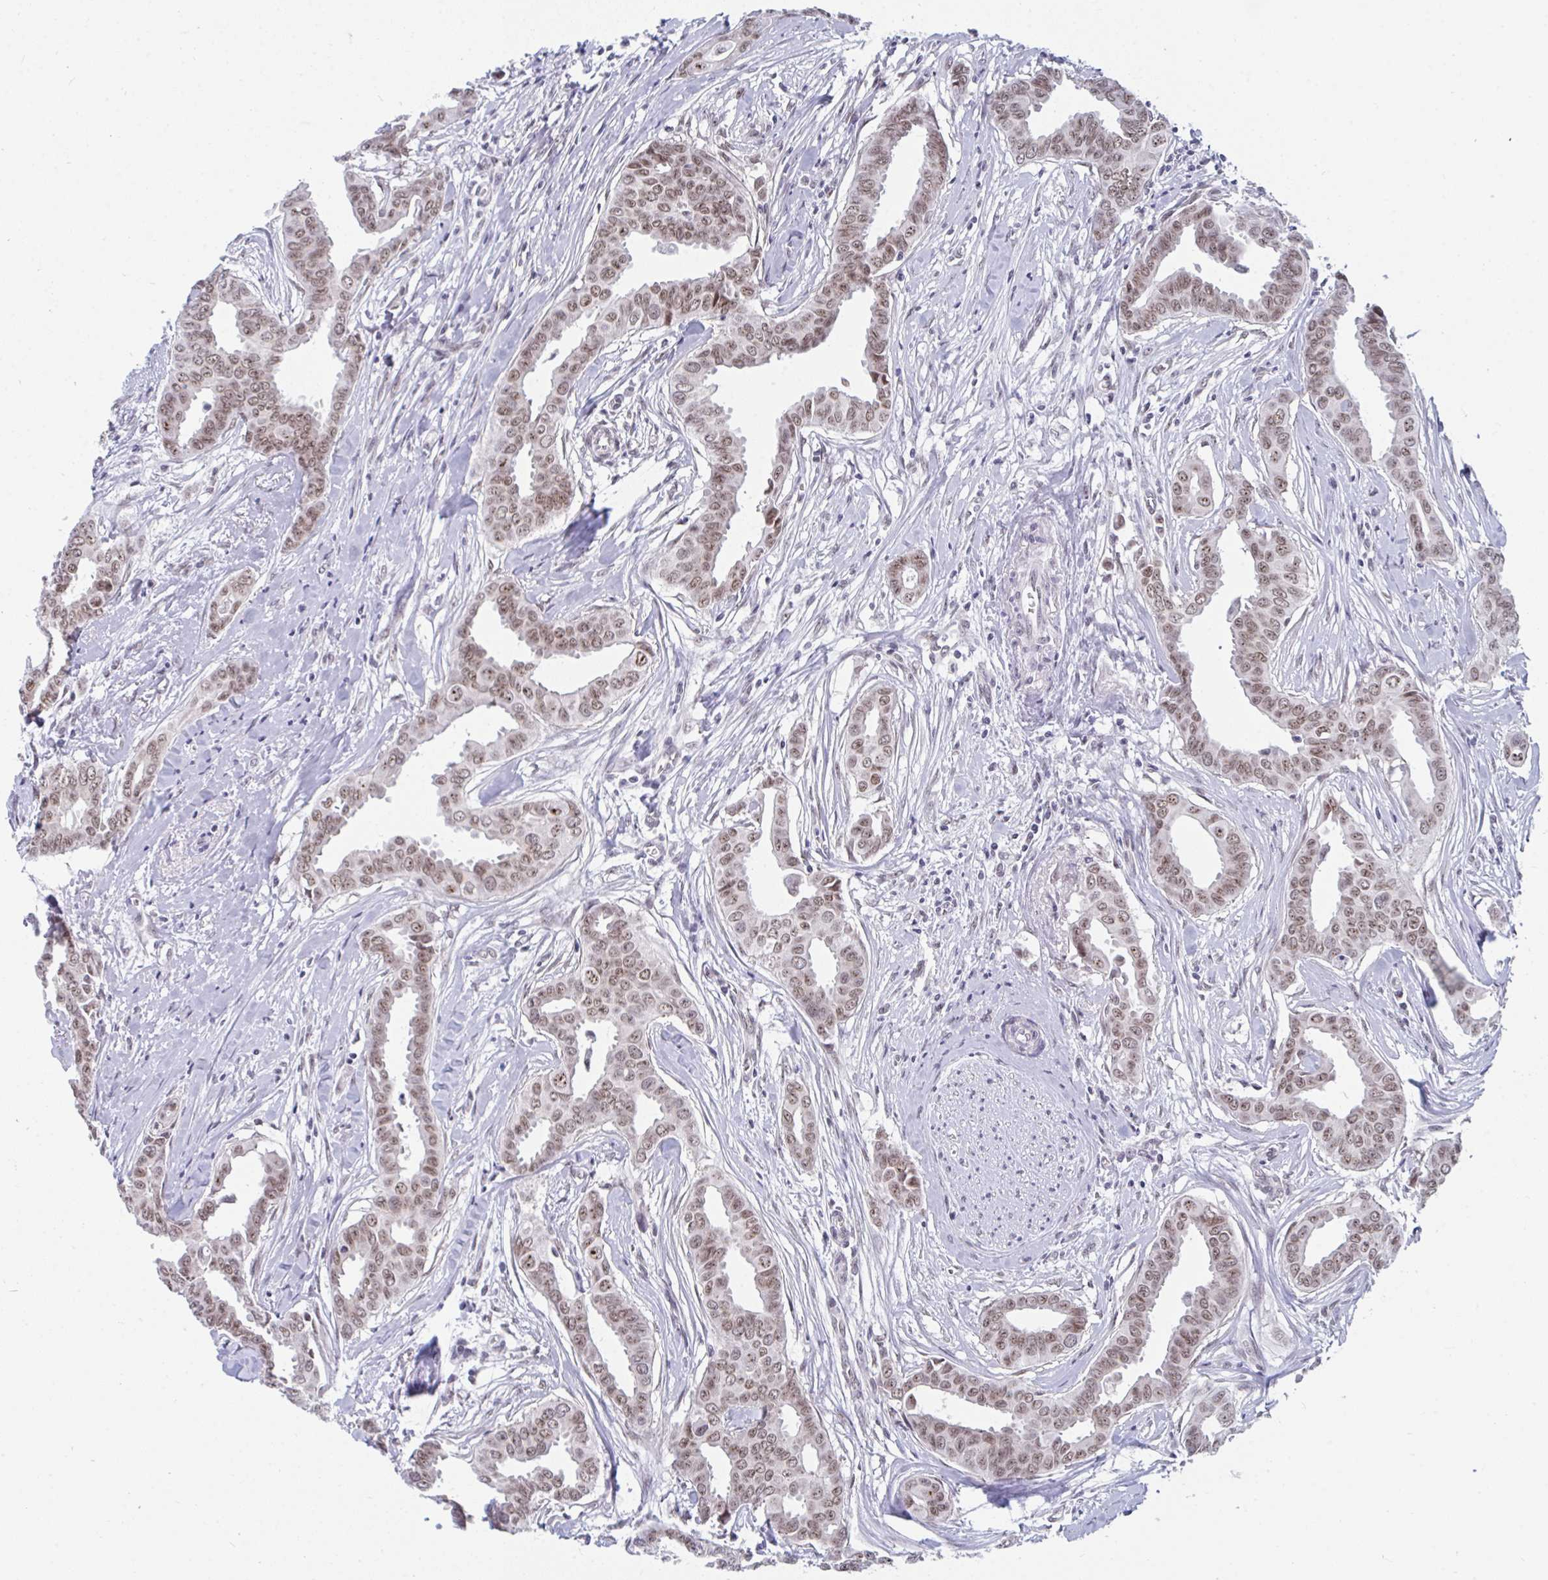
{"staining": {"intensity": "moderate", "quantity": ">75%", "location": "nuclear"}, "tissue": "breast cancer", "cell_type": "Tumor cells", "image_type": "cancer", "snomed": [{"axis": "morphology", "description": "Duct carcinoma"}, {"axis": "topography", "description": "Breast"}], "caption": "There is medium levels of moderate nuclear staining in tumor cells of breast cancer (intraductal carcinoma), as demonstrated by immunohistochemical staining (brown color).", "gene": "PRR14", "patient": {"sex": "female", "age": 45}}